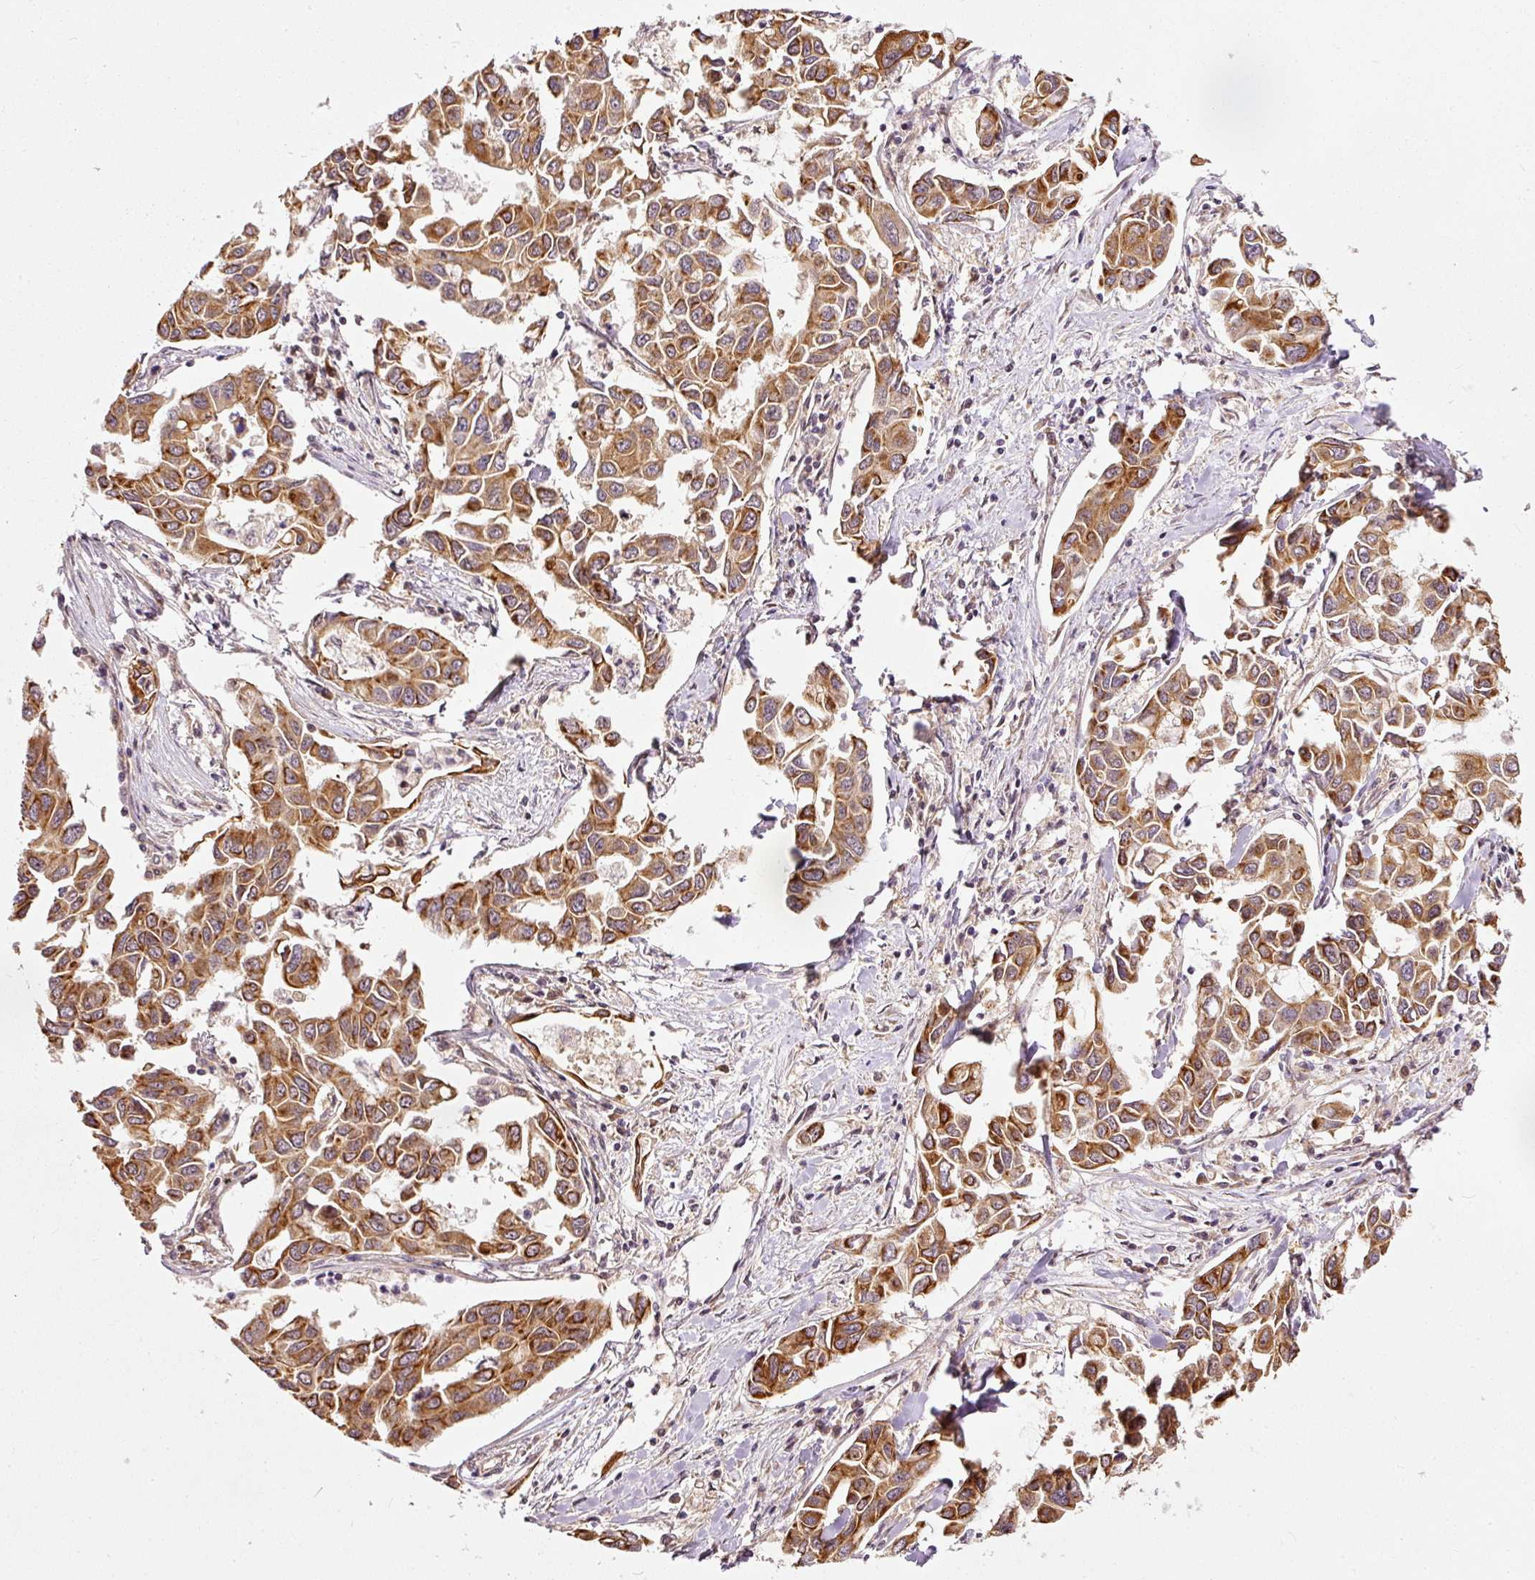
{"staining": {"intensity": "strong", "quantity": ">75%", "location": "cytoplasmic/membranous"}, "tissue": "lung cancer", "cell_type": "Tumor cells", "image_type": "cancer", "snomed": [{"axis": "morphology", "description": "Adenocarcinoma, NOS"}, {"axis": "topography", "description": "Lung"}], "caption": "This micrograph shows immunohistochemistry staining of human lung adenocarcinoma, with high strong cytoplasmic/membranous positivity in approximately >75% of tumor cells.", "gene": "MIF4GD", "patient": {"sex": "male", "age": 64}}